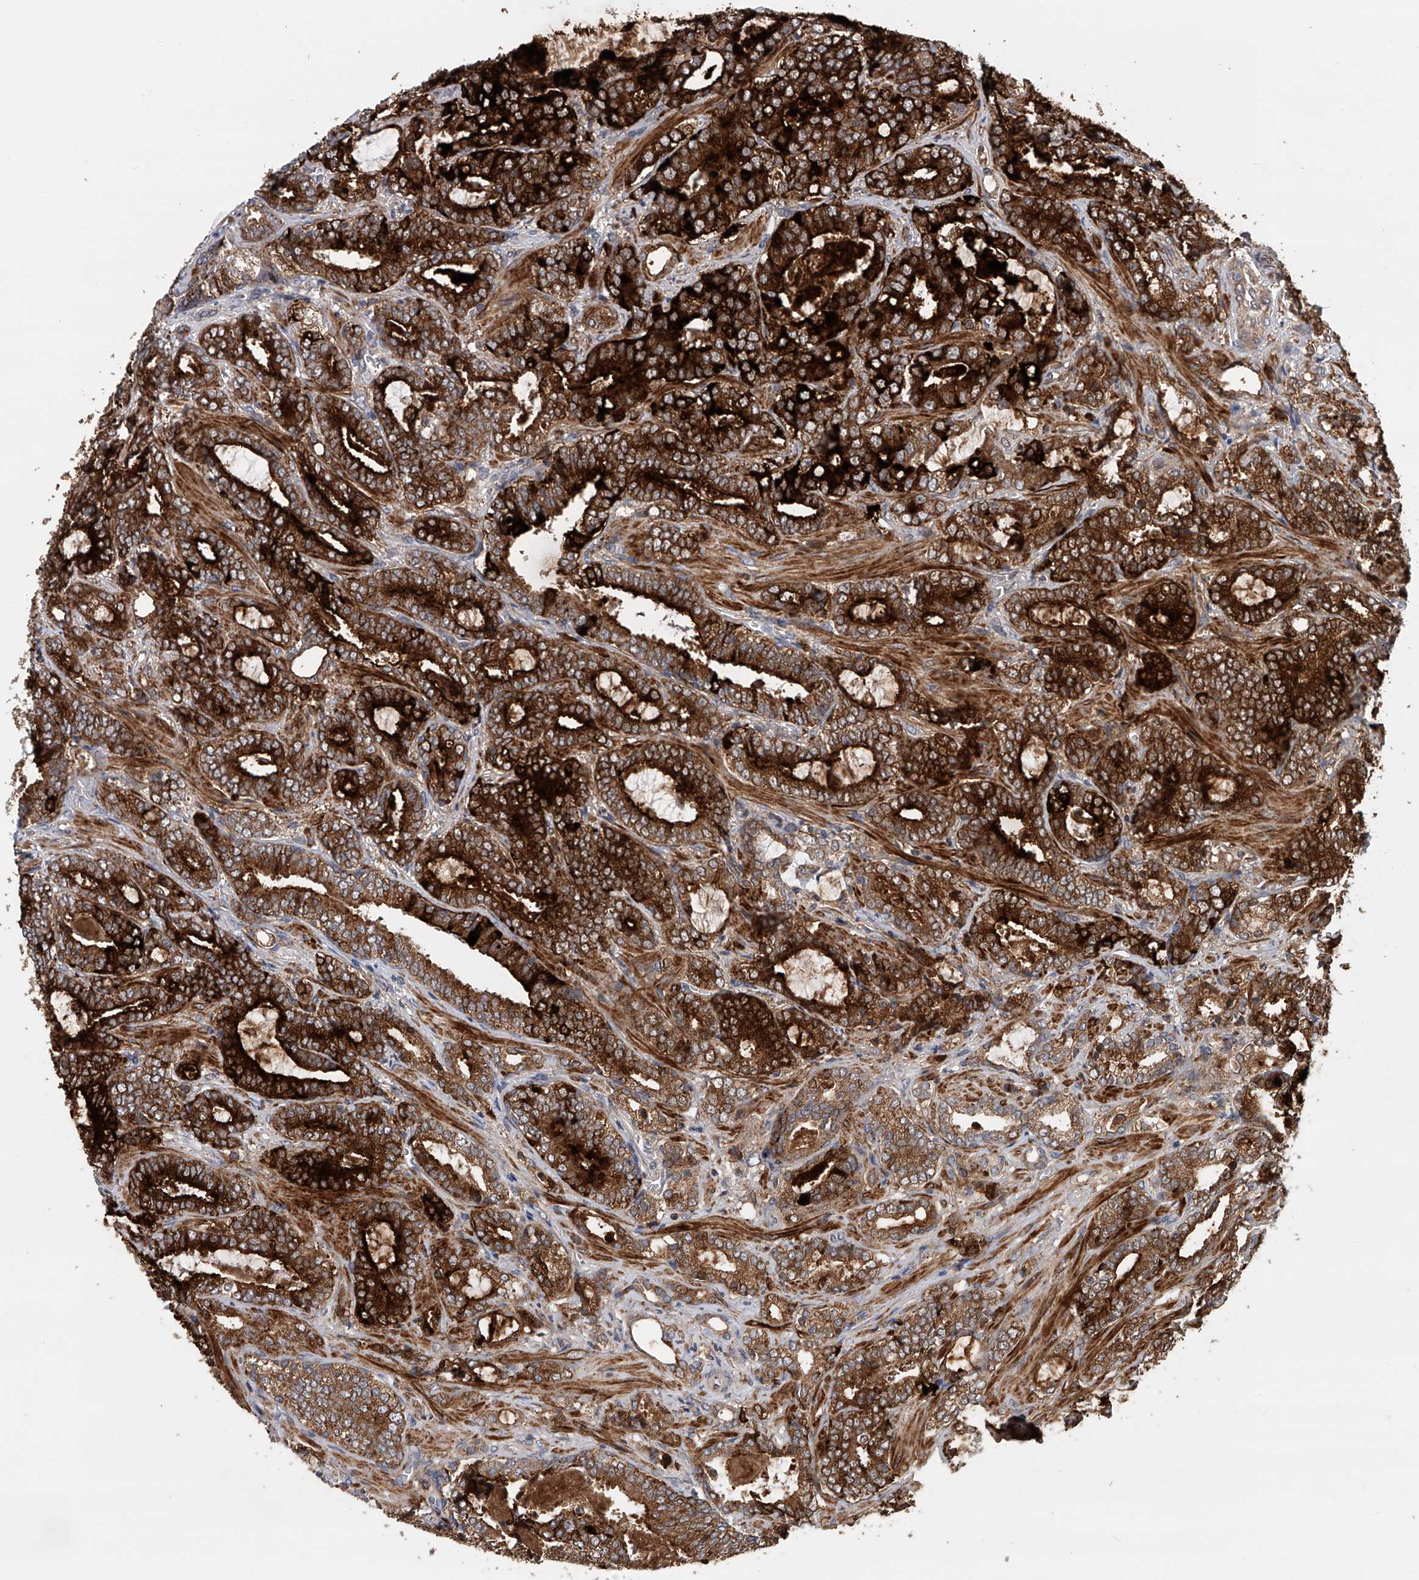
{"staining": {"intensity": "strong", "quantity": ">75%", "location": "cytoplasmic/membranous"}, "tissue": "prostate cancer", "cell_type": "Tumor cells", "image_type": "cancer", "snomed": [{"axis": "morphology", "description": "Adenocarcinoma, High grade"}, {"axis": "topography", "description": "Prostate and seminal vesicle, NOS"}], "caption": "Immunohistochemistry (DAB) staining of human high-grade adenocarcinoma (prostate) exhibits strong cytoplasmic/membranous protein staining in approximately >75% of tumor cells. Using DAB (3,3'-diaminobenzidine) (brown) and hematoxylin (blue) stains, captured at high magnification using brightfield microscopy.", "gene": "SPOCK1", "patient": {"sex": "male", "age": 67}}